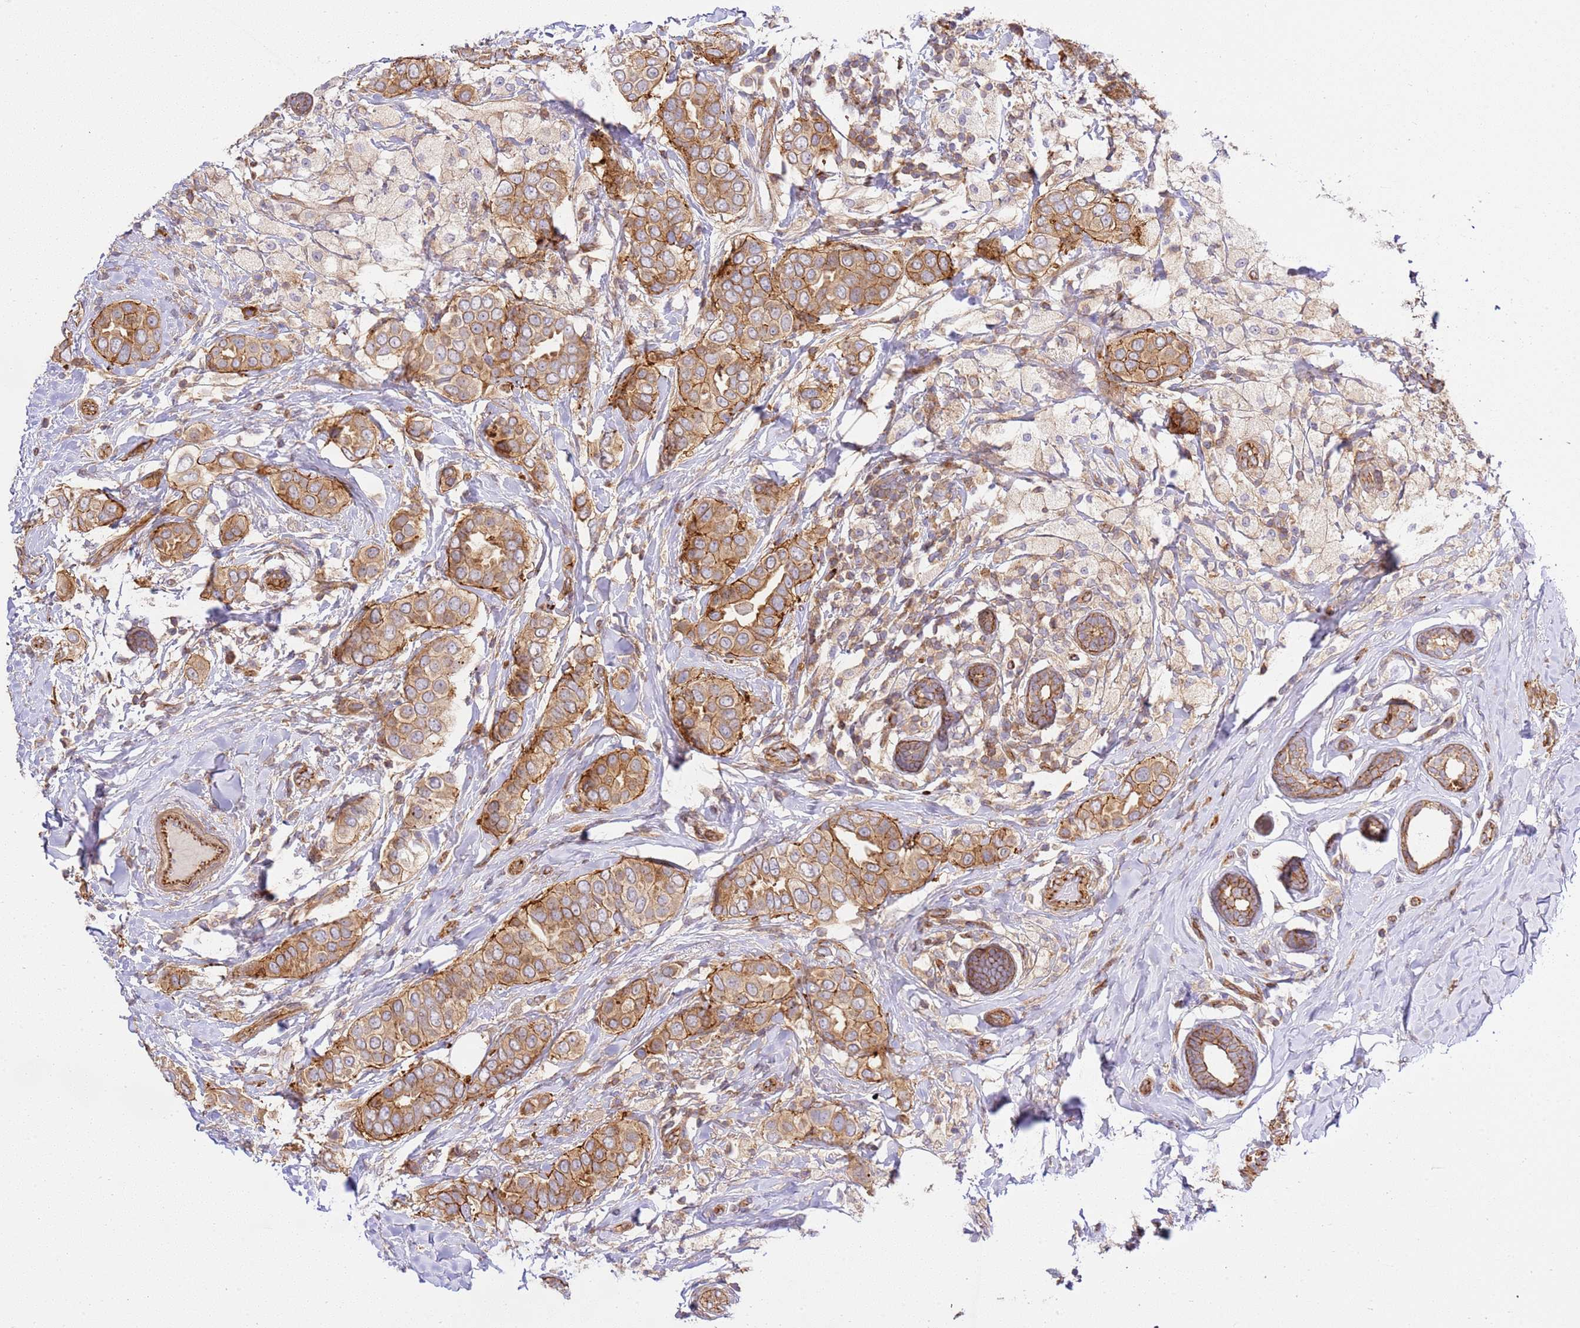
{"staining": {"intensity": "moderate", "quantity": ">75%", "location": "cytoplasmic/membranous"}, "tissue": "breast cancer", "cell_type": "Tumor cells", "image_type": "cancer", "snomed": [{"axis": "morphology", "description": "Lobular carcinoma"}, {"axis": "topography", "description": "Breast"}], "caption": "Immunohistochemistry (IHC) photomicrograph of breast cancer (lobular carcinoma) stained for a protein (brown), which exhibits medium levels of moderate cytoplasmic/membranous positivity in about >75% of tumor cells.", "gene": "EFCAB8", "patient": {"sex": "female", "age": 51}}